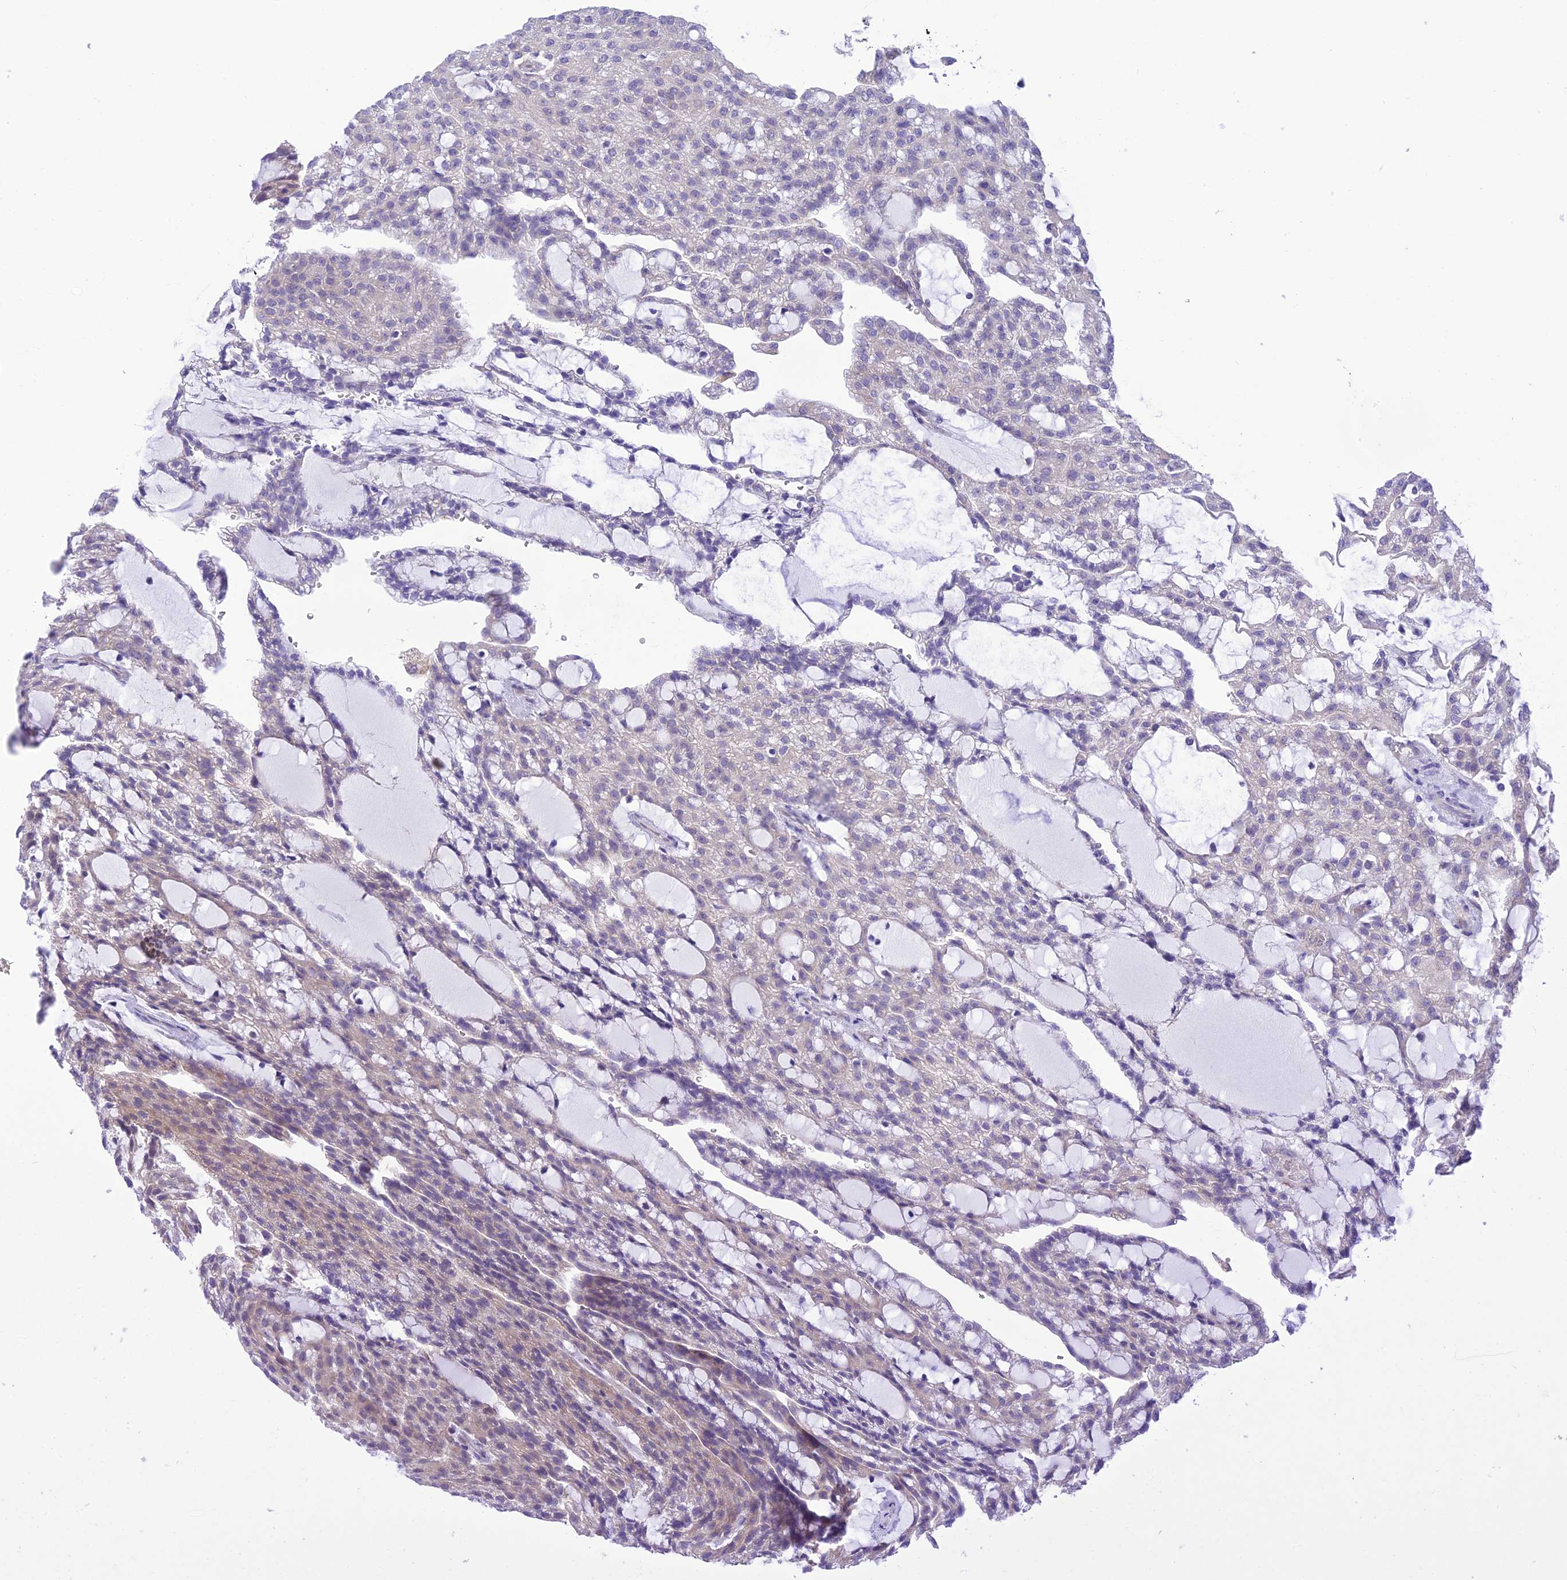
{"staining": {"intensity": "negative", "quantity": "none", "location": "none"}, "tissue": "renal cancer", "cell_type": "Tumor cells", "image_type": "cancer", "snomed": [{"axis": "morphology", "description": "Adenocarcinoma, NOS"}, {"axis": "topography", "description": "Kidney"}], "caption": "Human renal cancer stained for a protein using immunohistochemistry (IHC) reveals no staining in tumor cells.", "gene": "RNF126", "patient": {"sex": "male", "age": 63}}